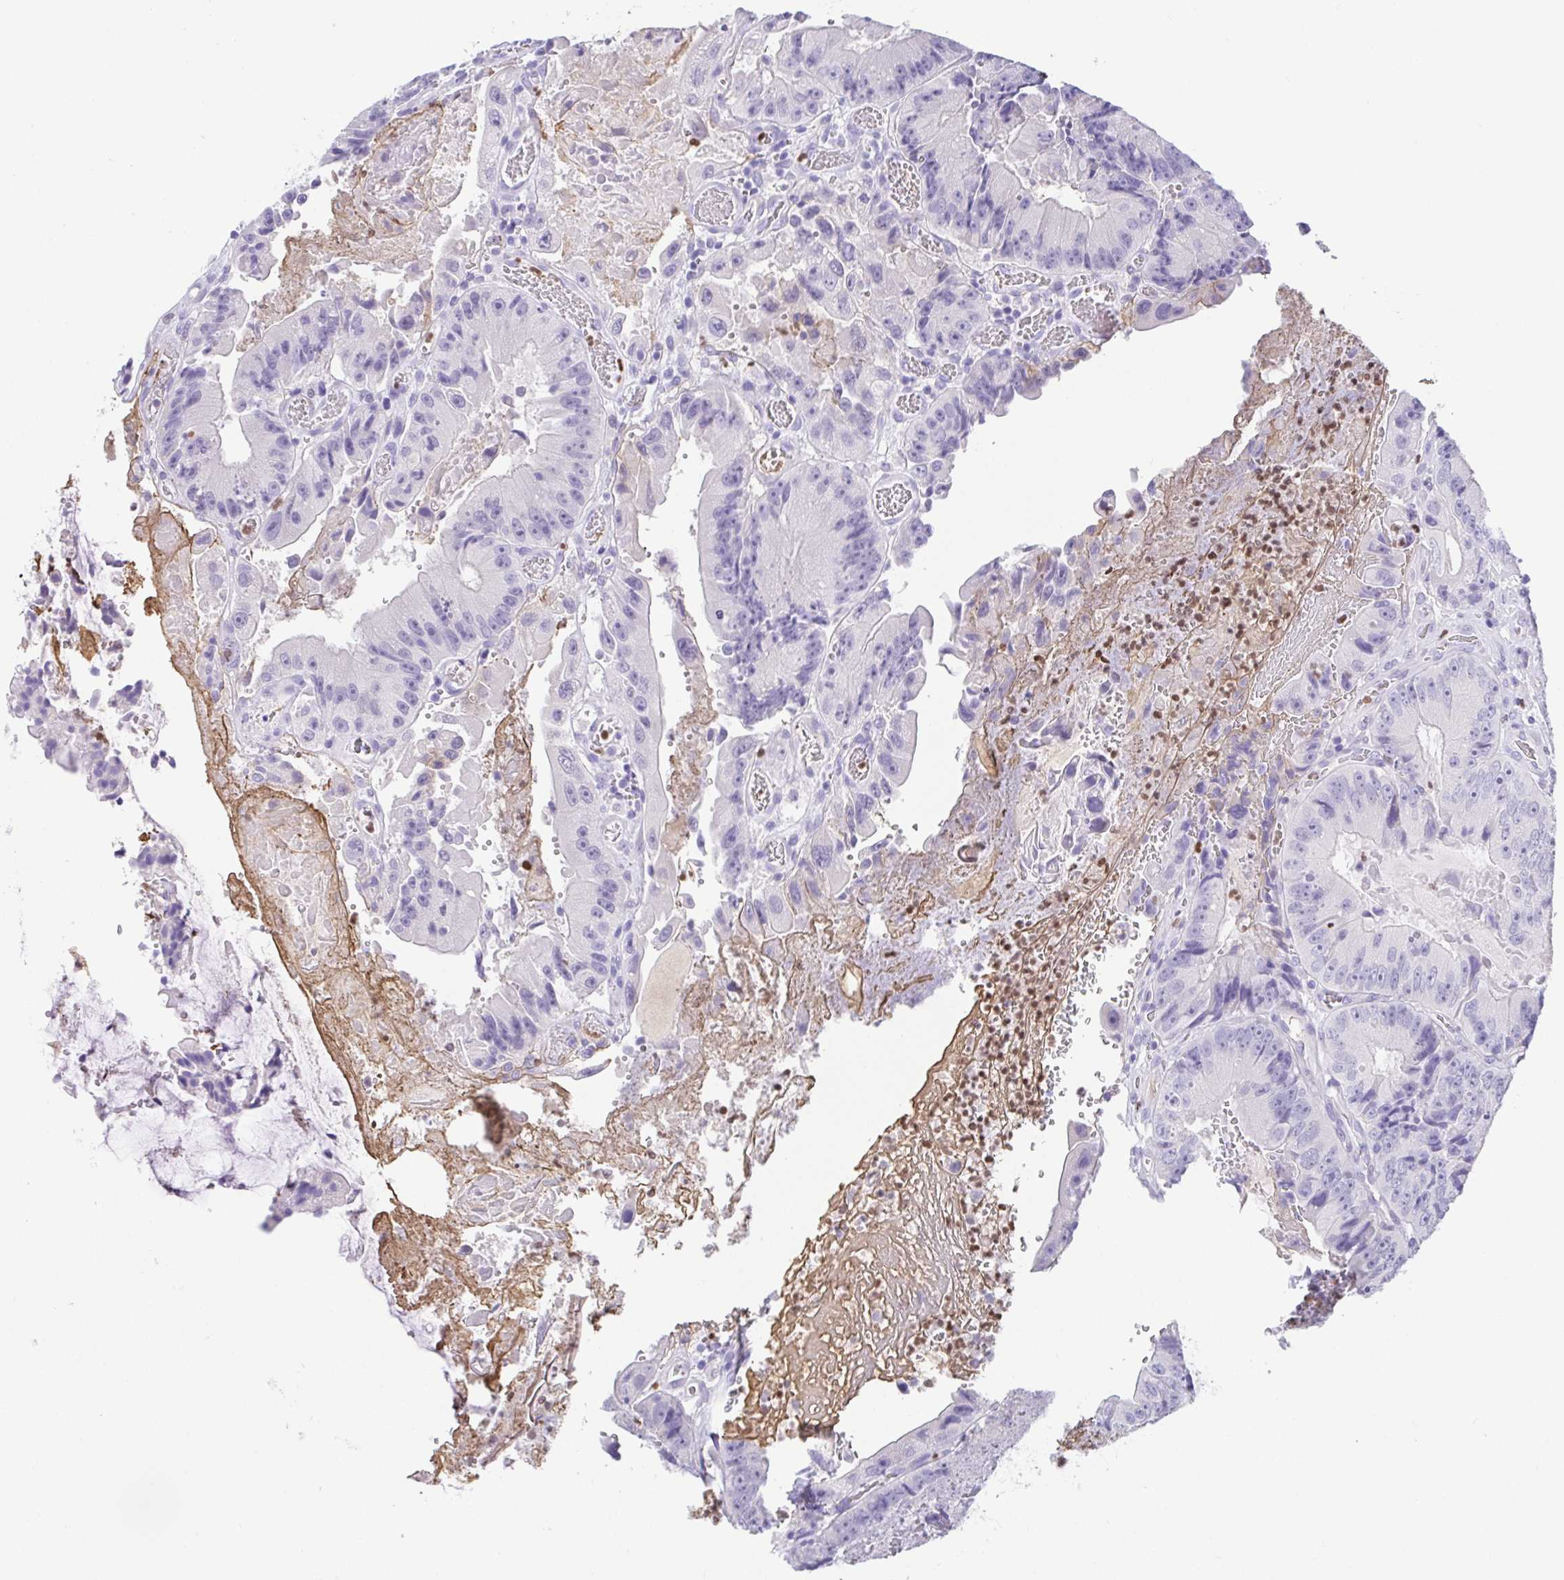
{"staining": {"intensity": "negative", "quantity": "none", "location": "none"}, "tissue": "colorectal cancer", "cell_type": "Tumor cells", "image_type": "cancer", "snomed": [{"axis": "morphology", "description": "Adenocarcinoma, NOS"}, {"axis": "topography", "description": "Colon"}], "caption": "Colorectal cancer was stained to show a protein in brown. There is no significant staining in tumor cells. (DAB (3,3'-diaminobenzidine) immunohistochemistry, high magnification).", "gene": "SPATA4", "patient": {"sex": "female", "age": 86}}